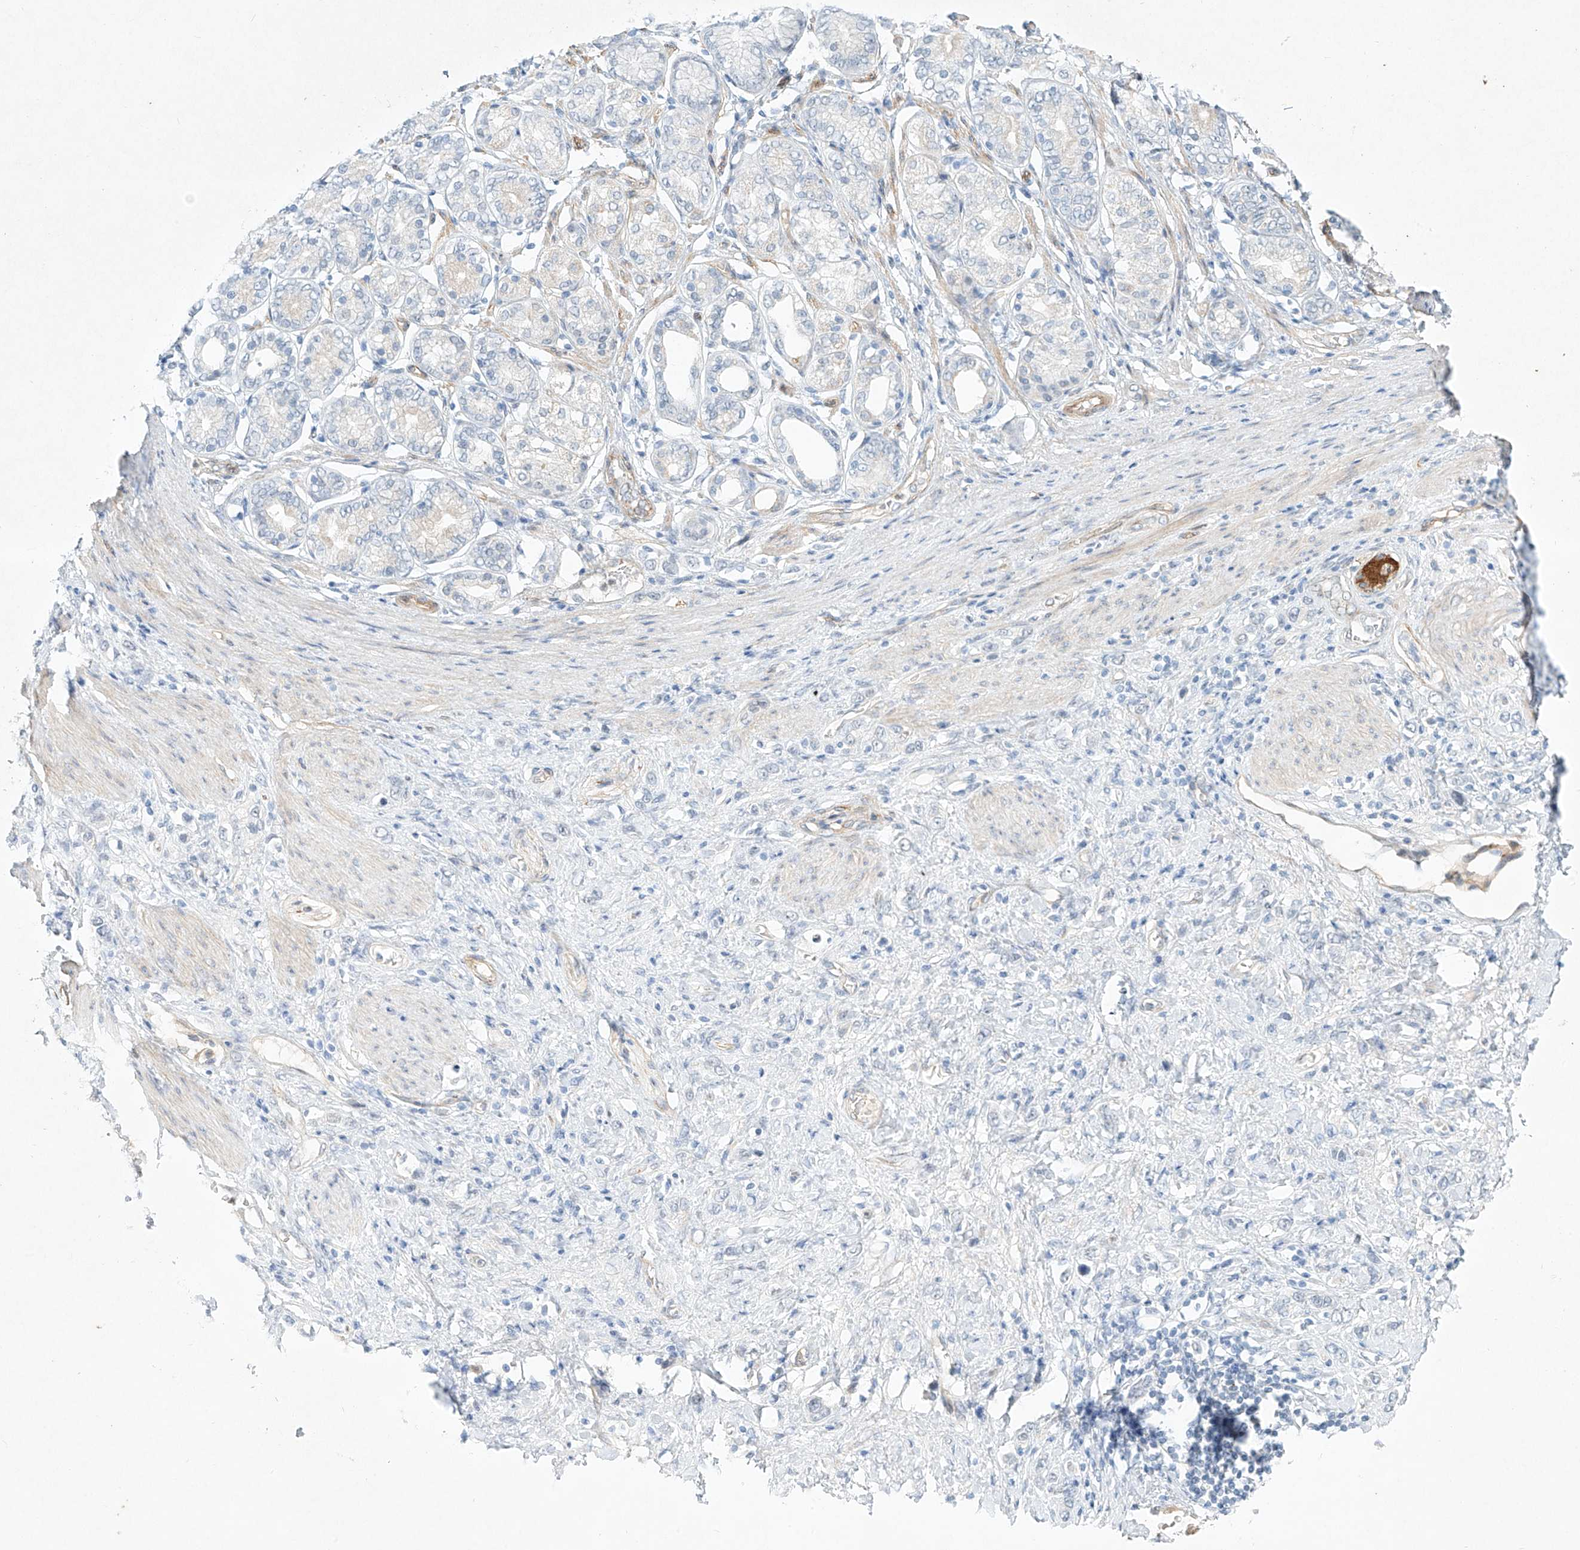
{"staining": {"intensity": "negative", "quantity": "none", "location": "none"}, "tissue": "stomach cancer", "cell_type": "Tumor cells", "image_type": "cancer", "snomed": [{"axis": "morphology", "description": "Normal tissue, NOS"}, {"axis": "morphology", "description": "Adenocarcinoma, NOS"}, {"axis": "topography", "description": "Stomach, upper"}, {"axis": "topography", "description": "Stomach"}], "caption": "Tumor cells are negative for protein expression in human stomach cancer.", "gene": "REEP2", "patient": {"sex": "female", "age": 65}}